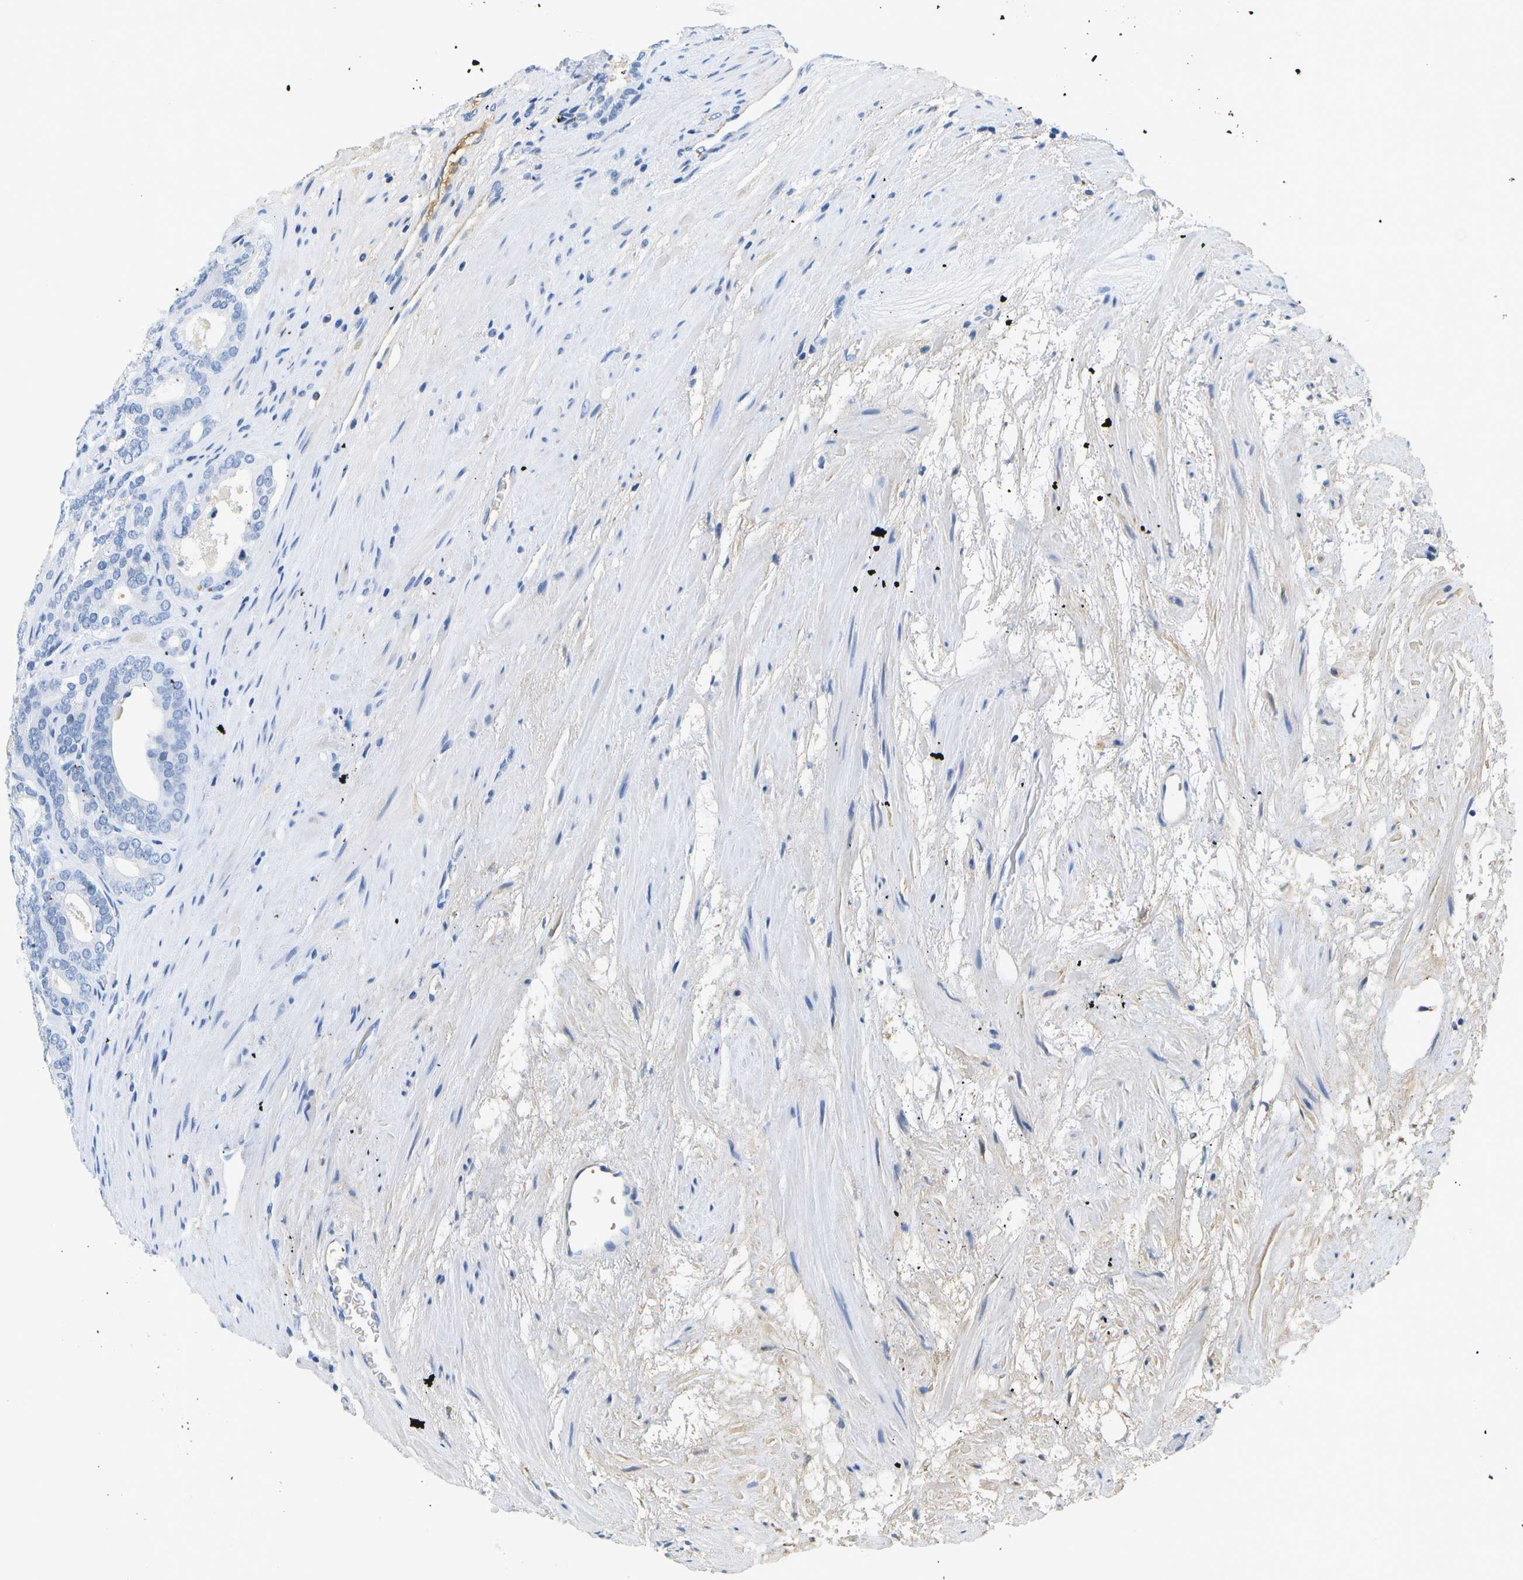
{"staining": {"intensity": "negative", "quantity": "none", "location": "none"}, "tissue": "prostate cancer", "cell_type": "Tumor cells", "image_type": "cancer", "snomed": [{"axis": "morphology", "description": "Adenocarcinoma, High grade"}, {"axis": "topography", "description": "Prostate"}], "caption": "IHC photomicrograph of neoplastic tissue: prostate cancer stained with DAB shows no significant protein positivity in tumor cells.", "gene": "SERPINA1", "patient": {"sex": "male", "age": 60}}